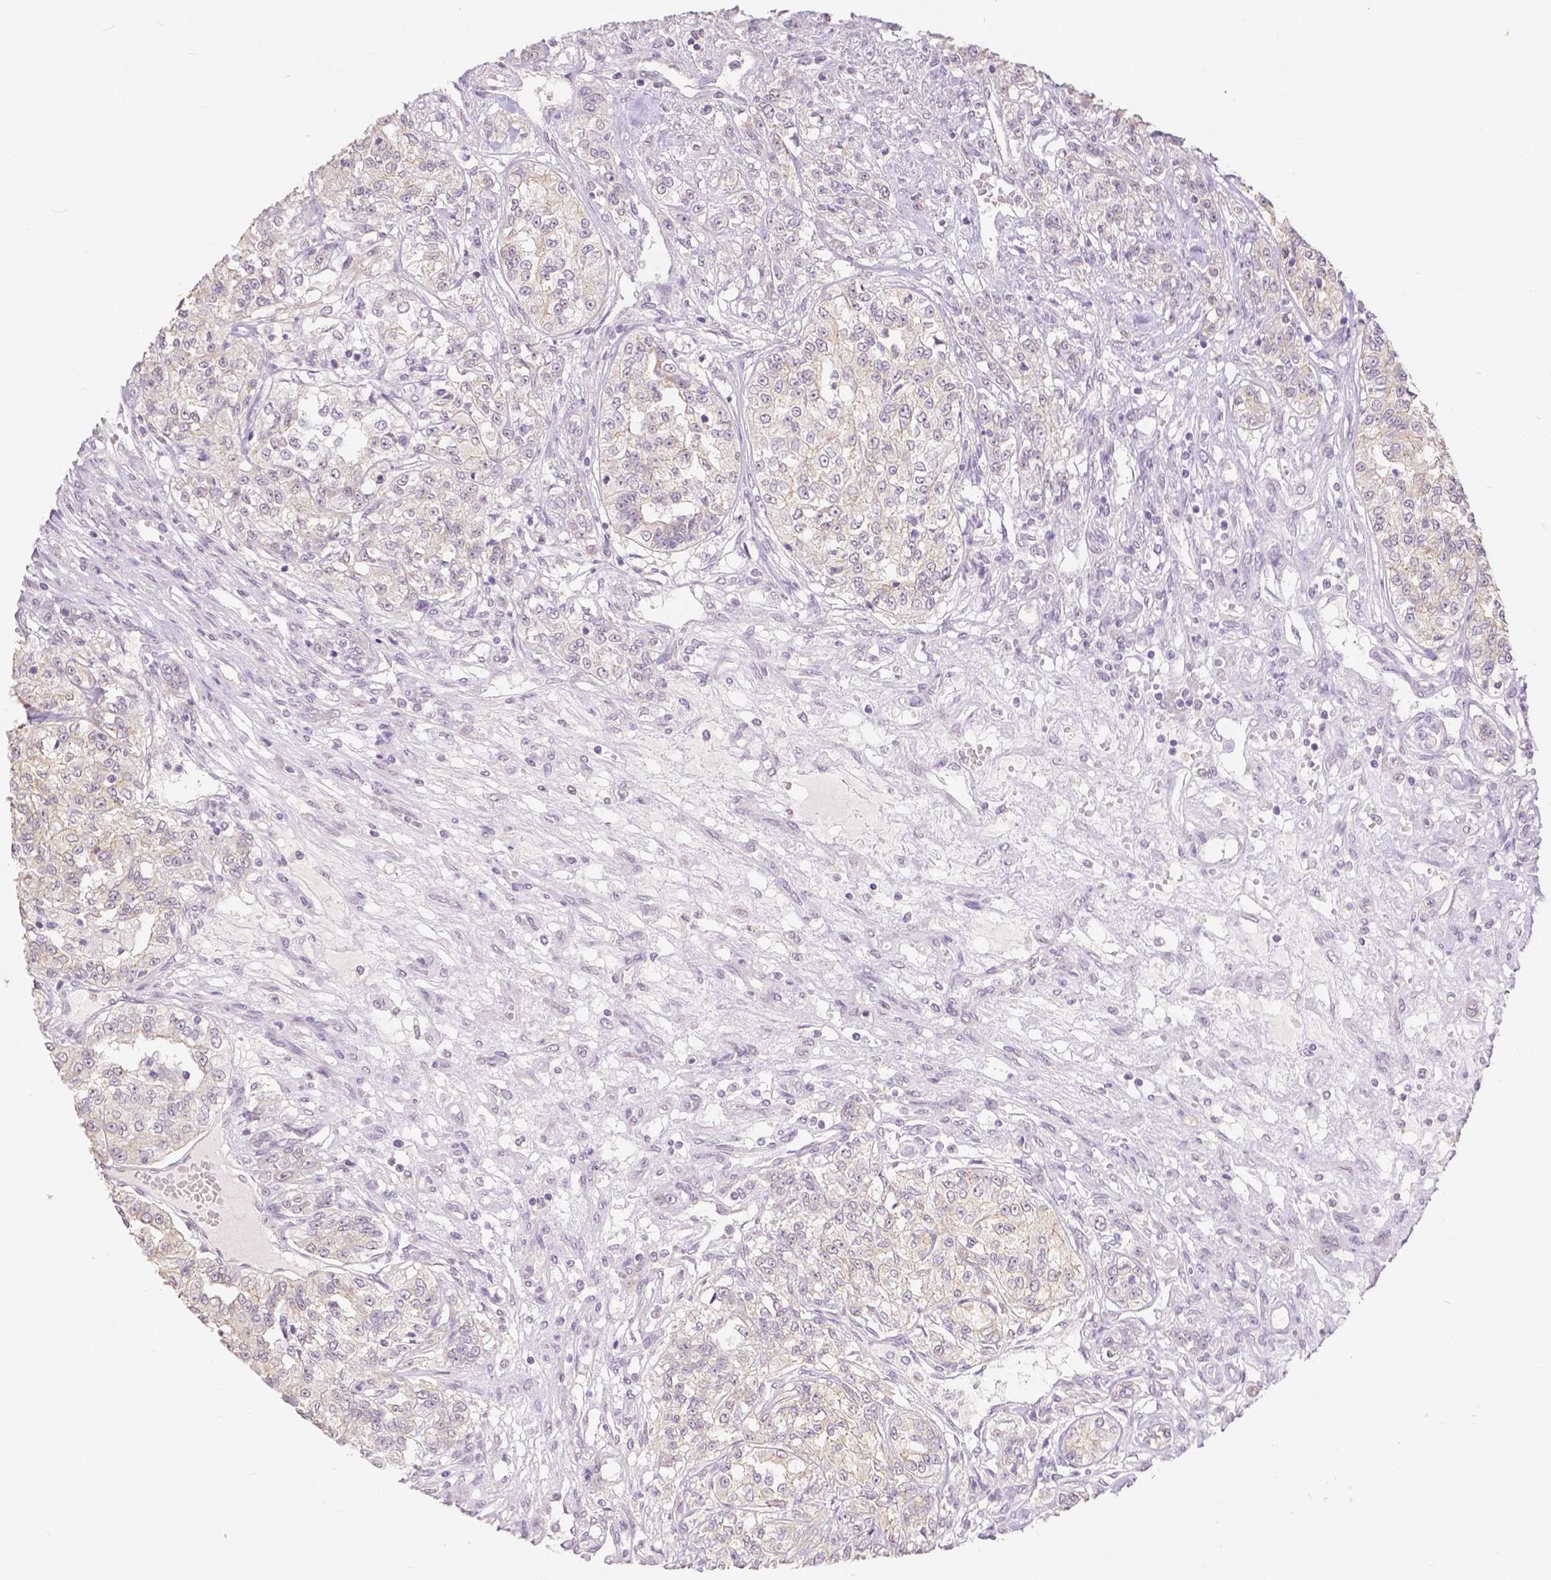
{"staining": {"intensity": "negative", "quantity": "none", "location": "none"}, "tissue": "renal cancer", "cell_type": "Tumor cells", "image_type": "cancer", "snomed": [{"axis": "morphology", "description": "Adenocarcinoma, NOS"}, {"axis": "topography", "description": "Kidney"}], "caption": "Immunohistochemical staining of human adenocarcinoma (renal) exhibits no significant positivity in tumor cells. (Stains: DAB immunohistochemistry with hematoxylin counter stain, Microscopy: brightfield microscopy at high magnification).", "gene": "OCLN", "patient": {"sex": "female", "age": 63}}